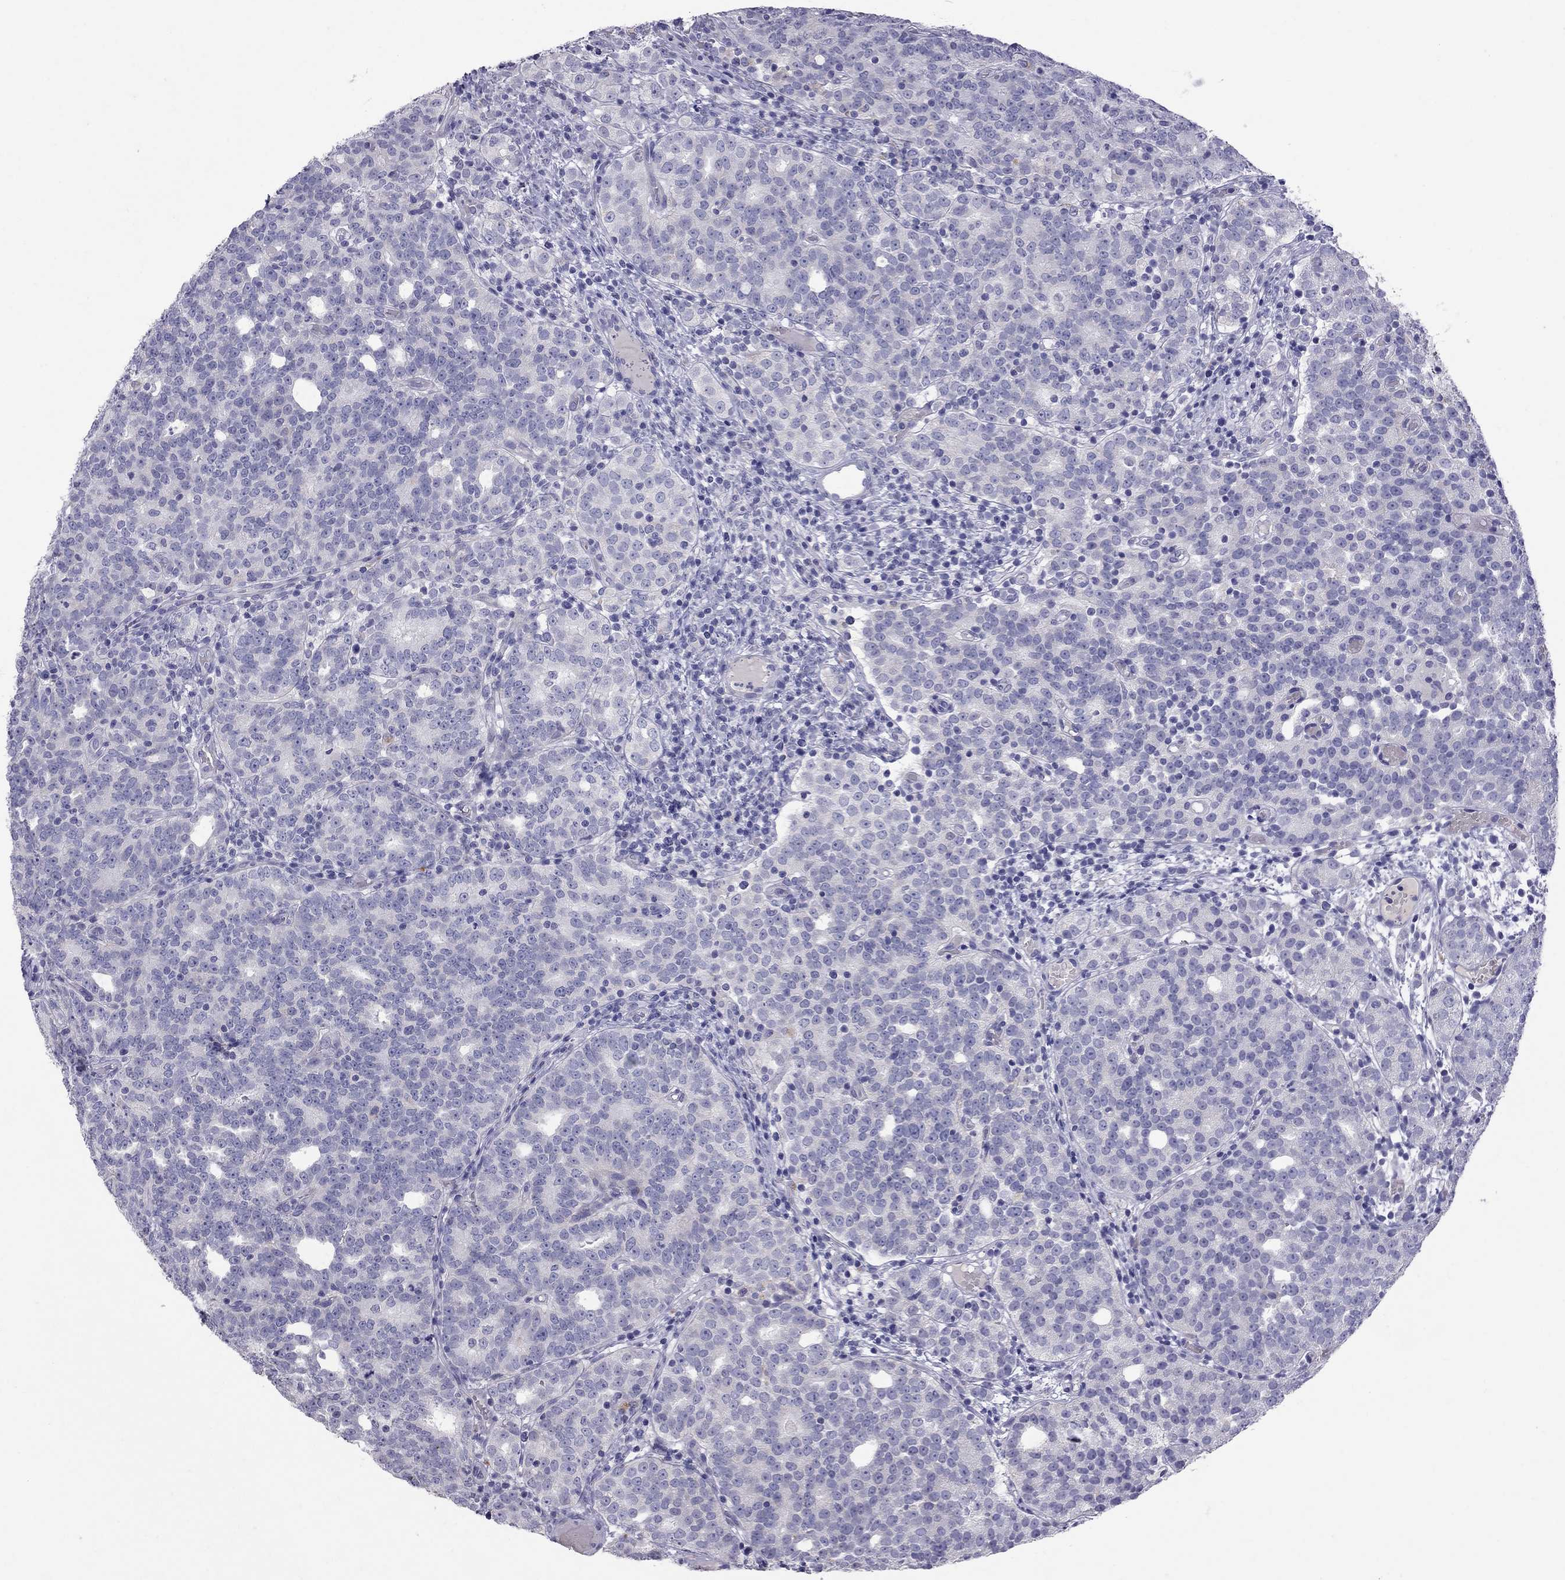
{"staining": {"intensity": "negative", "quantity": "none", "location": "none"}, "tissue": "prostate cancer", "cell_type": "Tumor cells", "image_type": "cancer", "snomed": [{"axis": "morphology", "description": "Adenocarcinoma, High grade"}, {"axis": "topography", "description": "Prostate"}], "caption": "A histopathology image of prostate cancer stained for a protein displays no brown staining in tumor cells.", "gene": "MUC16", "patient": {"sex": "male", "age": 53}}